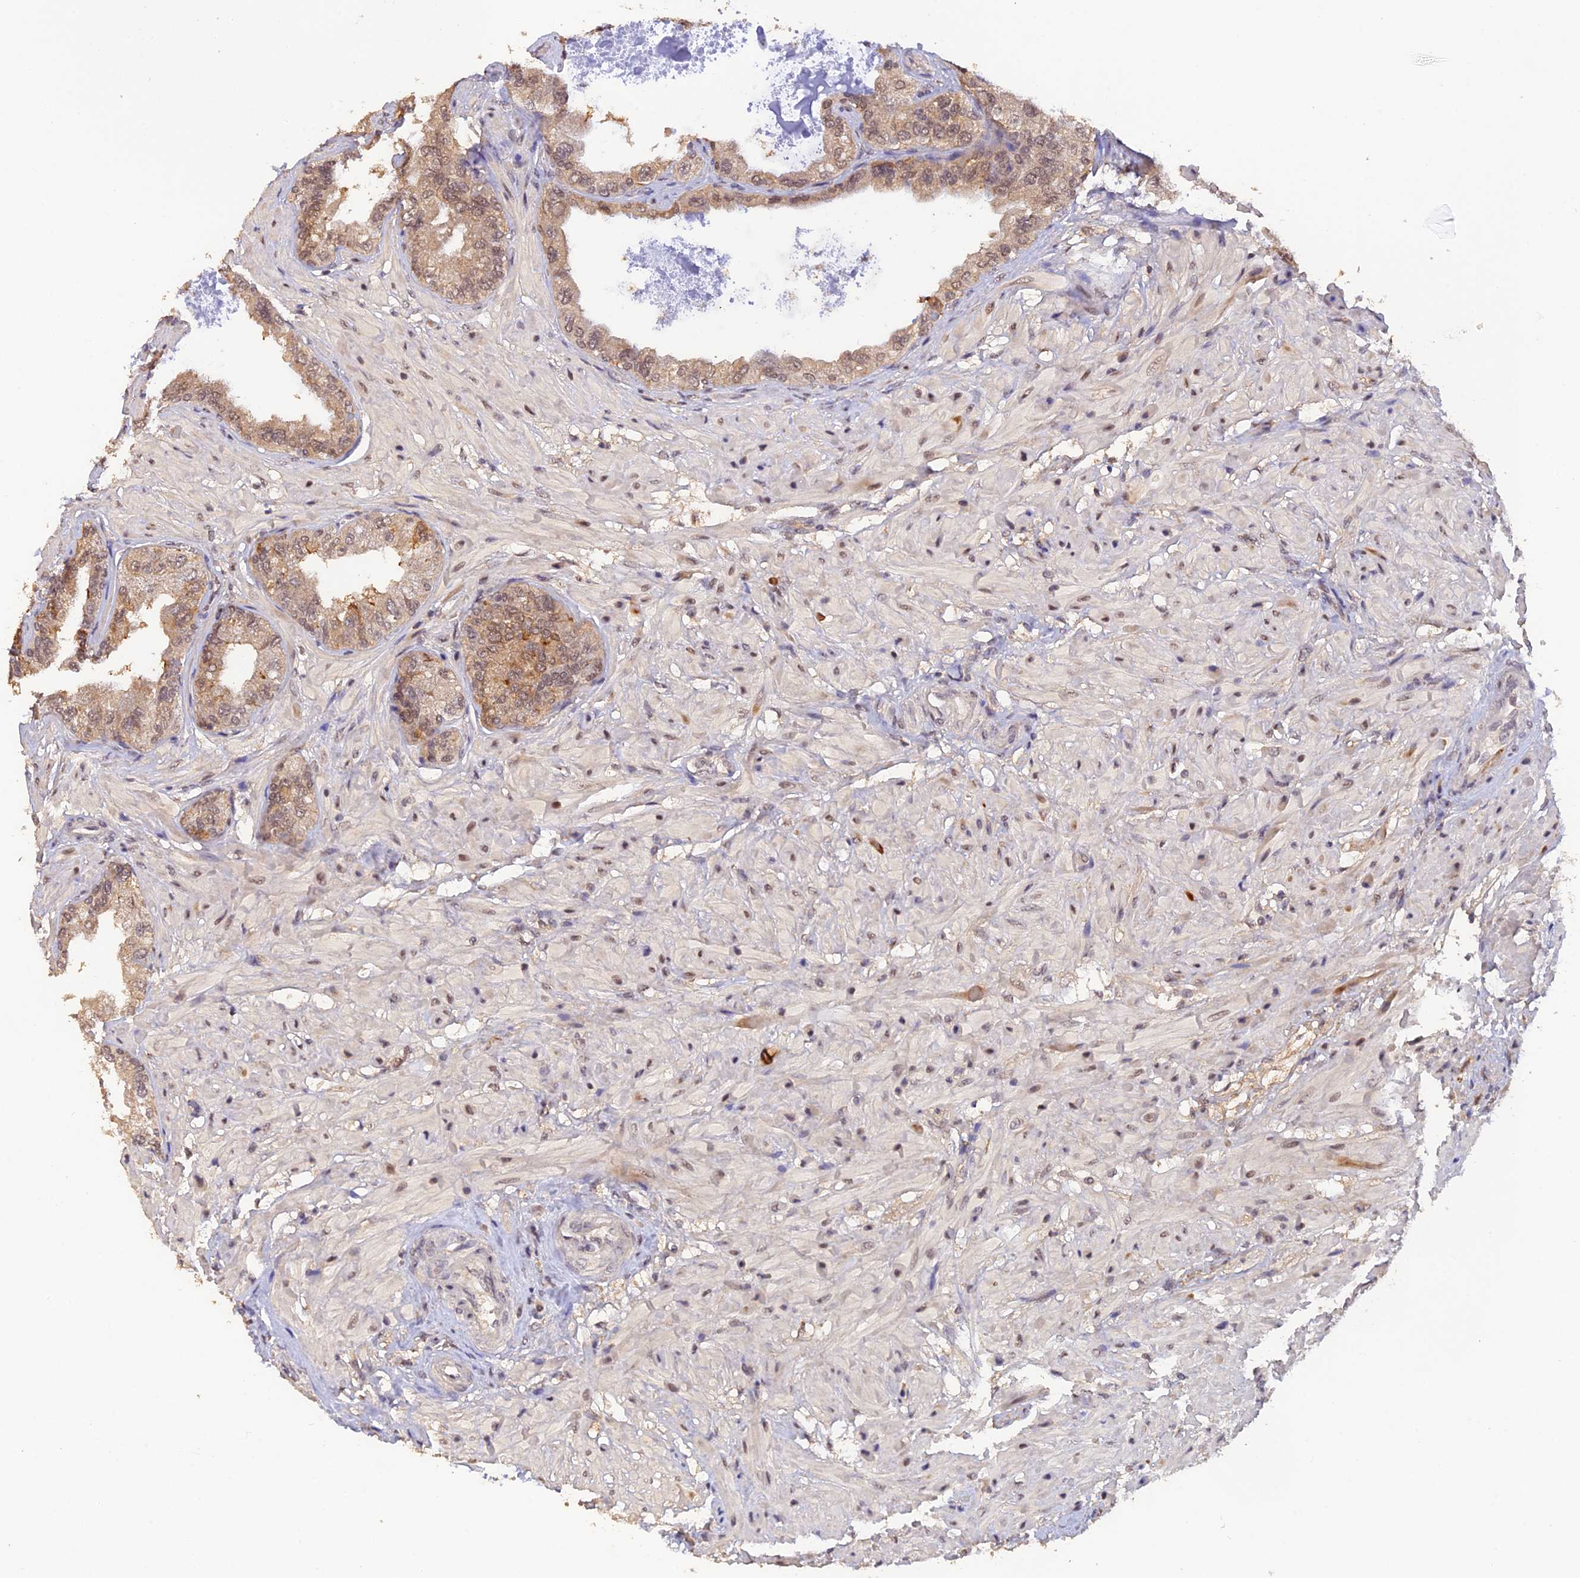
{"staining": {"intensity": "moderate", "quantity": ">75%", "location": "cytoplasmic/membranous,nuclear"}, "tissue": "seminal vesicle", "cell_type": "Glandular cells", "image_type": "normal", "snomed": [{"axis": "morphology", "description": "Normal tissue, NOS"}, {"axis": "topography", "description": "Seminal veicle"}], "caption": "An image of human seminal vesicle stained for a protein reveals moderate cytoplasmic/membranous,nuclear brown staining in glandular cells.", "gene": "ZNF436", "patient": {"sex": "male", "age": 63}}